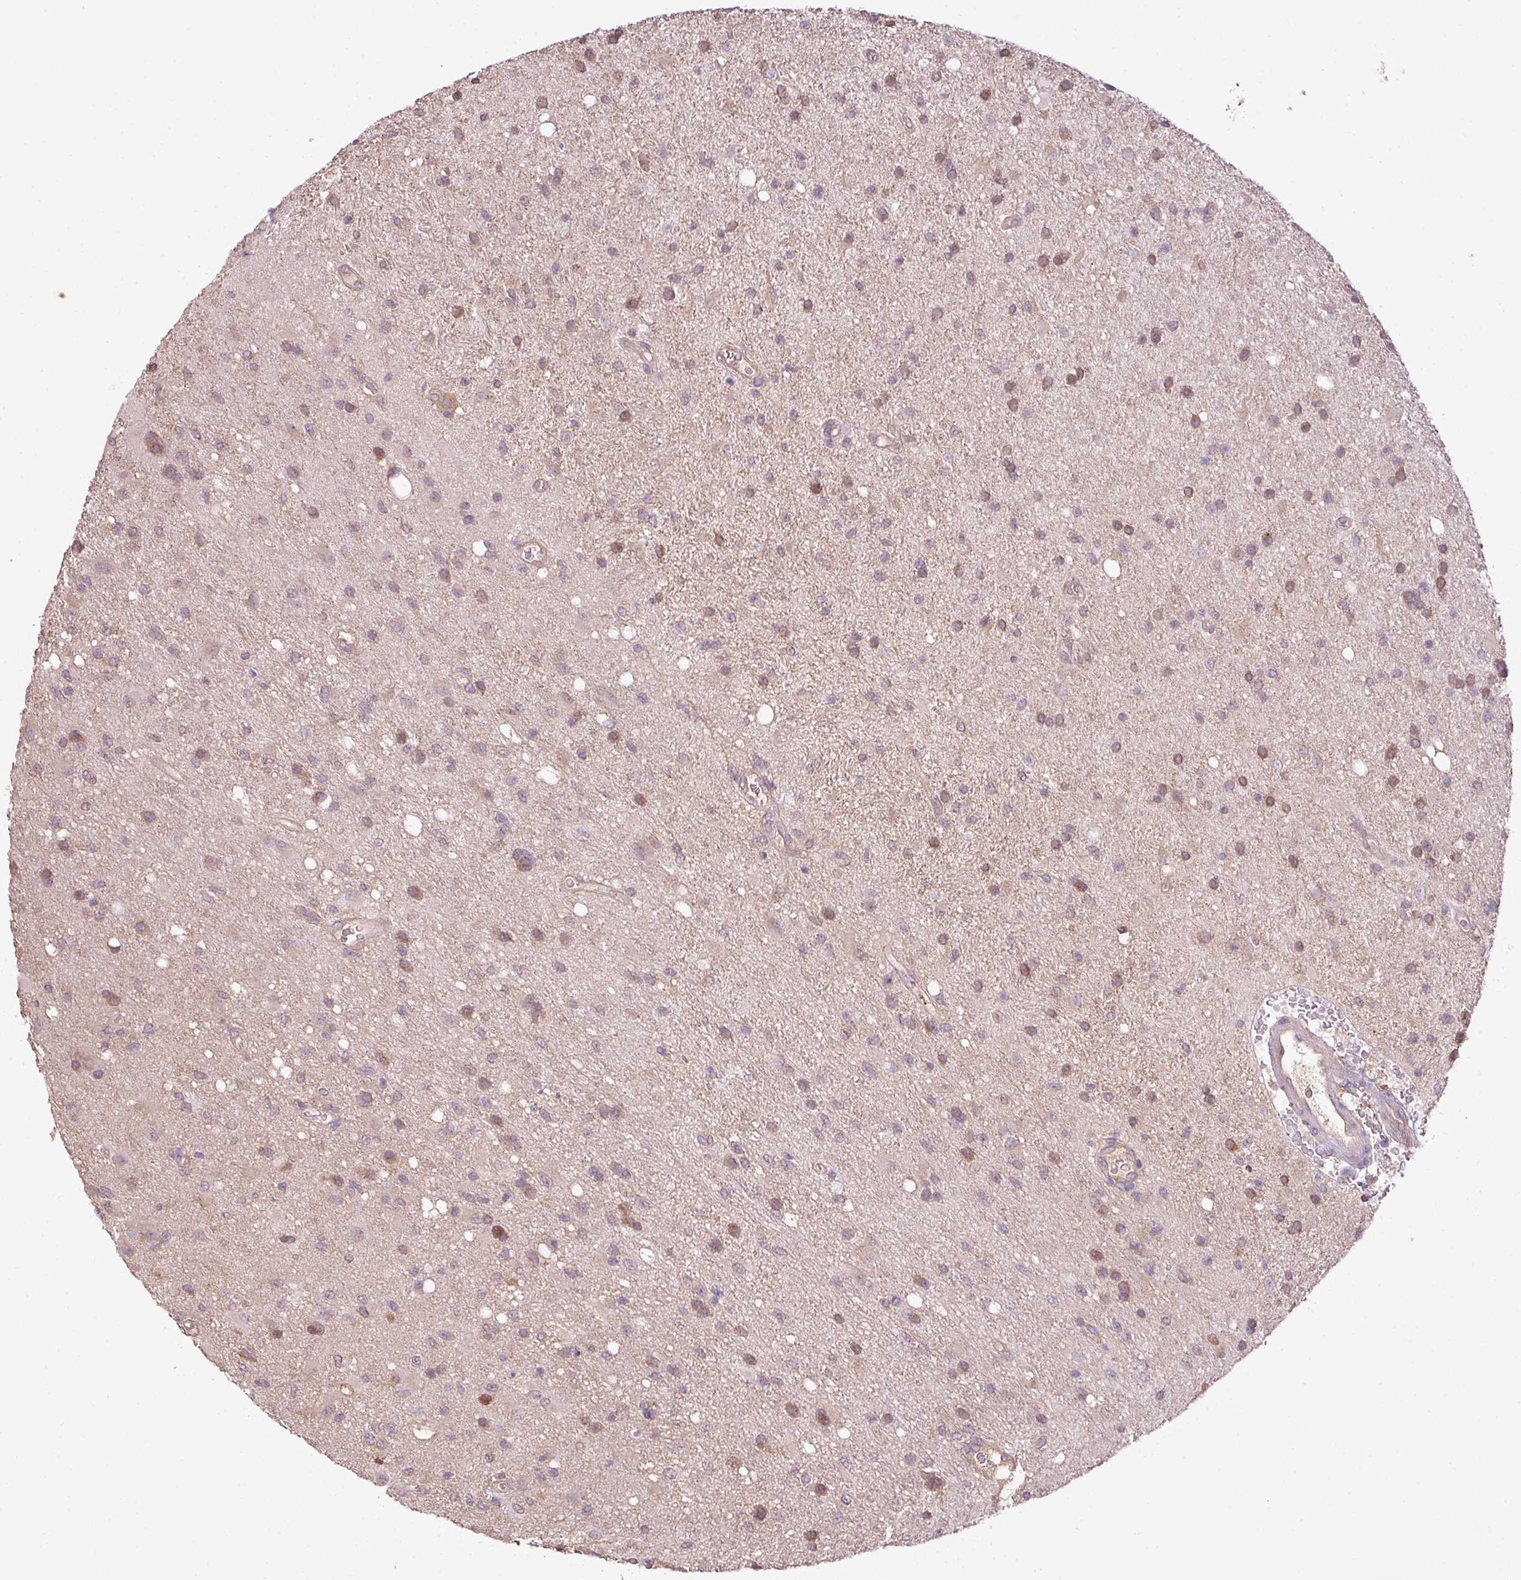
{"staining": {"intensity": "moderate", "quantity": "<25%", "location": "cytoplasmic/membranous"}, "tissue": "glioma", "cell_type": "Tumor cells", "image_type": "cancer", "snomed": [{"axis": "morphology", "description": "Glioma, malignant, High grade"}, {"axis": "topography", "description": "Brain"}], "caption": "Glioma was stained to show a protein in brown. There is low levels of moderate cytoplasmic/membranous positivity in about <25% of tumor cells.", "gene": "DNAAF4", "patient": {"sex": "male", "age": 67}}